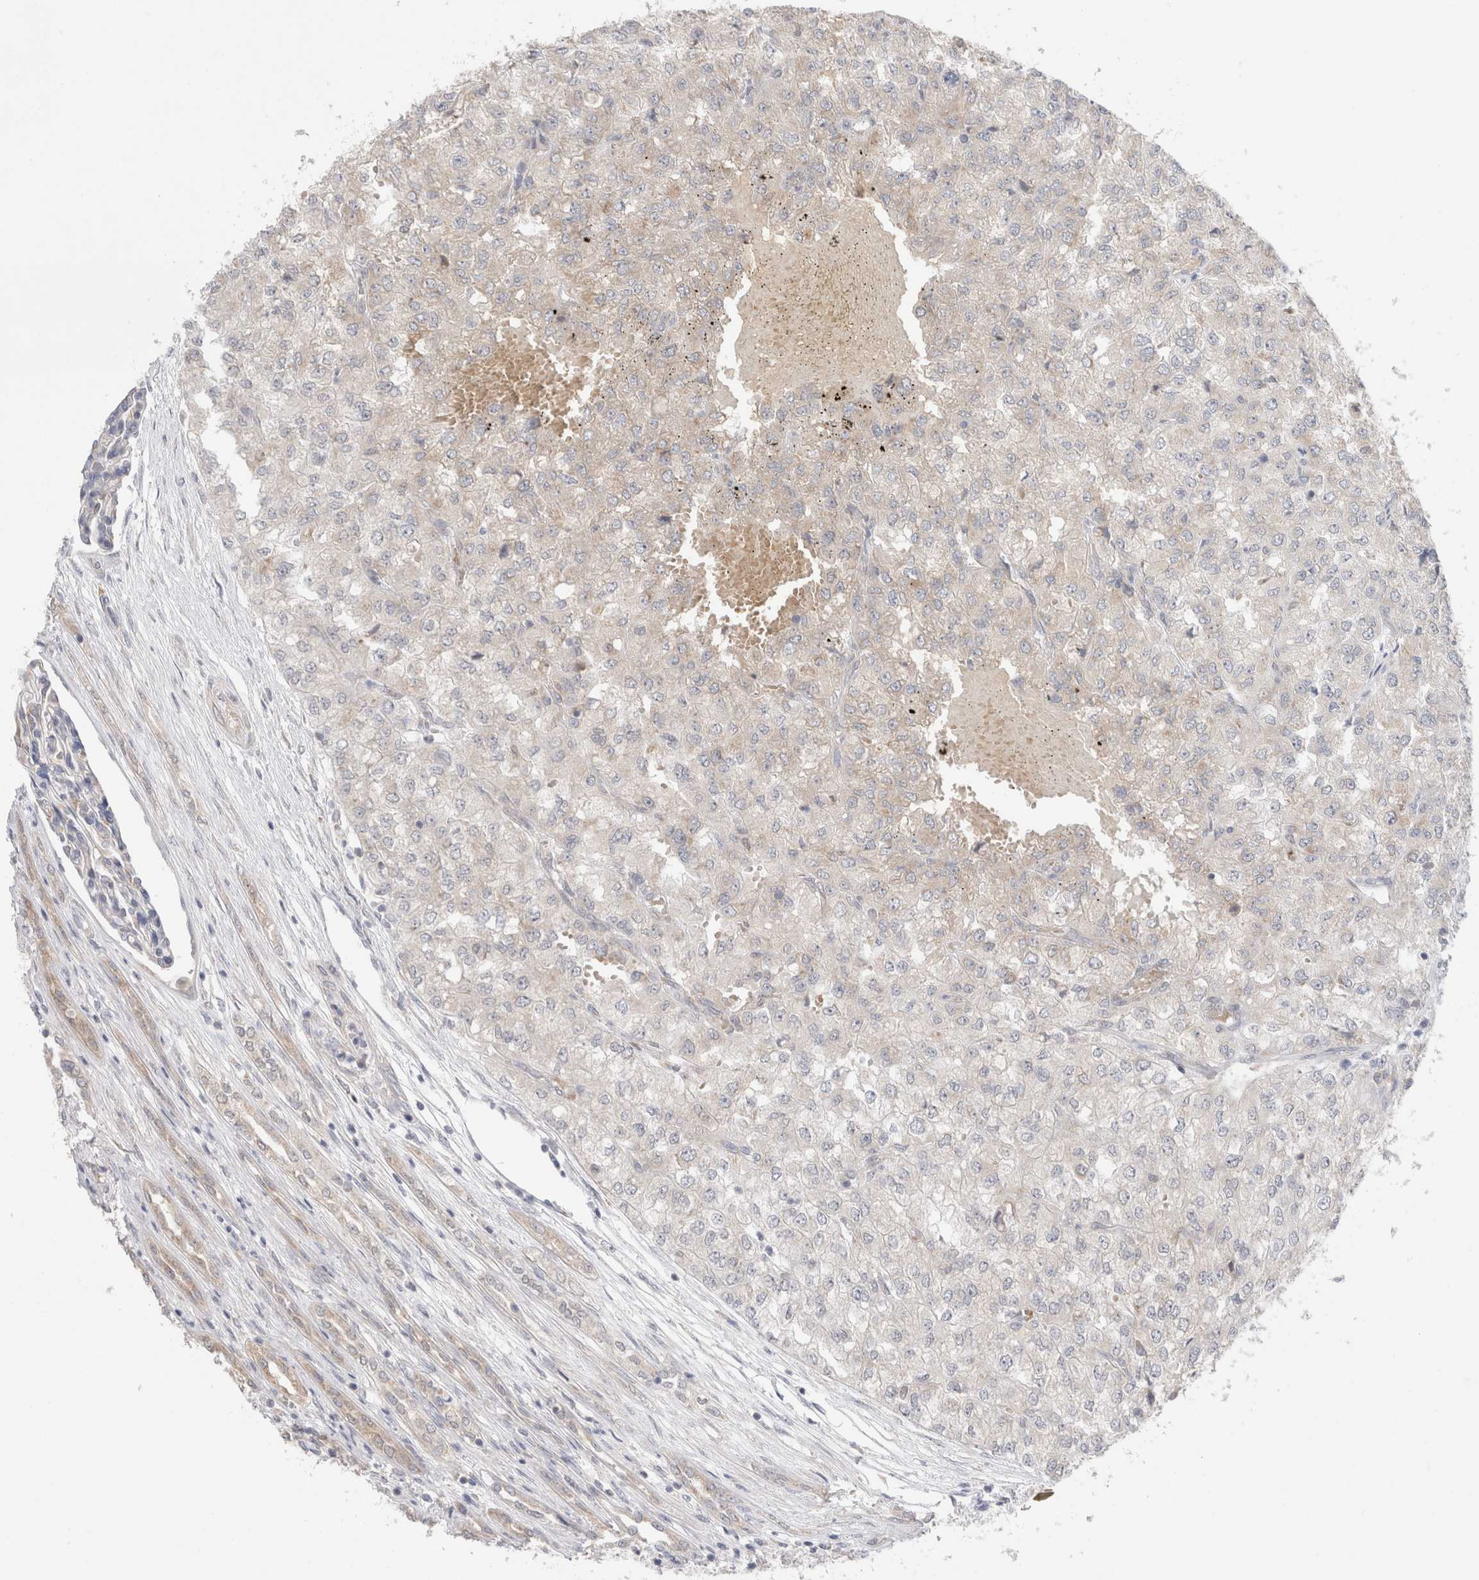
{"staining": {"intensity": "negative", "quantity": "none", "location": "none"}, "tissue": "renal cancer", "cell_type": "Tumor cells", "image_type": "cancer", "snomed": [{"axis": "morphology", "description": "Adenocarcinoma, NOS"}, {"axis": "topography", "description": "Kidney"}], "caption": "Immunohistochemistry (IHC) of renal adenocarcinoma exhibits no expression in tumor cells.", "gene": "NDOR1", "patient": {"sex": "female", "age": 54}}